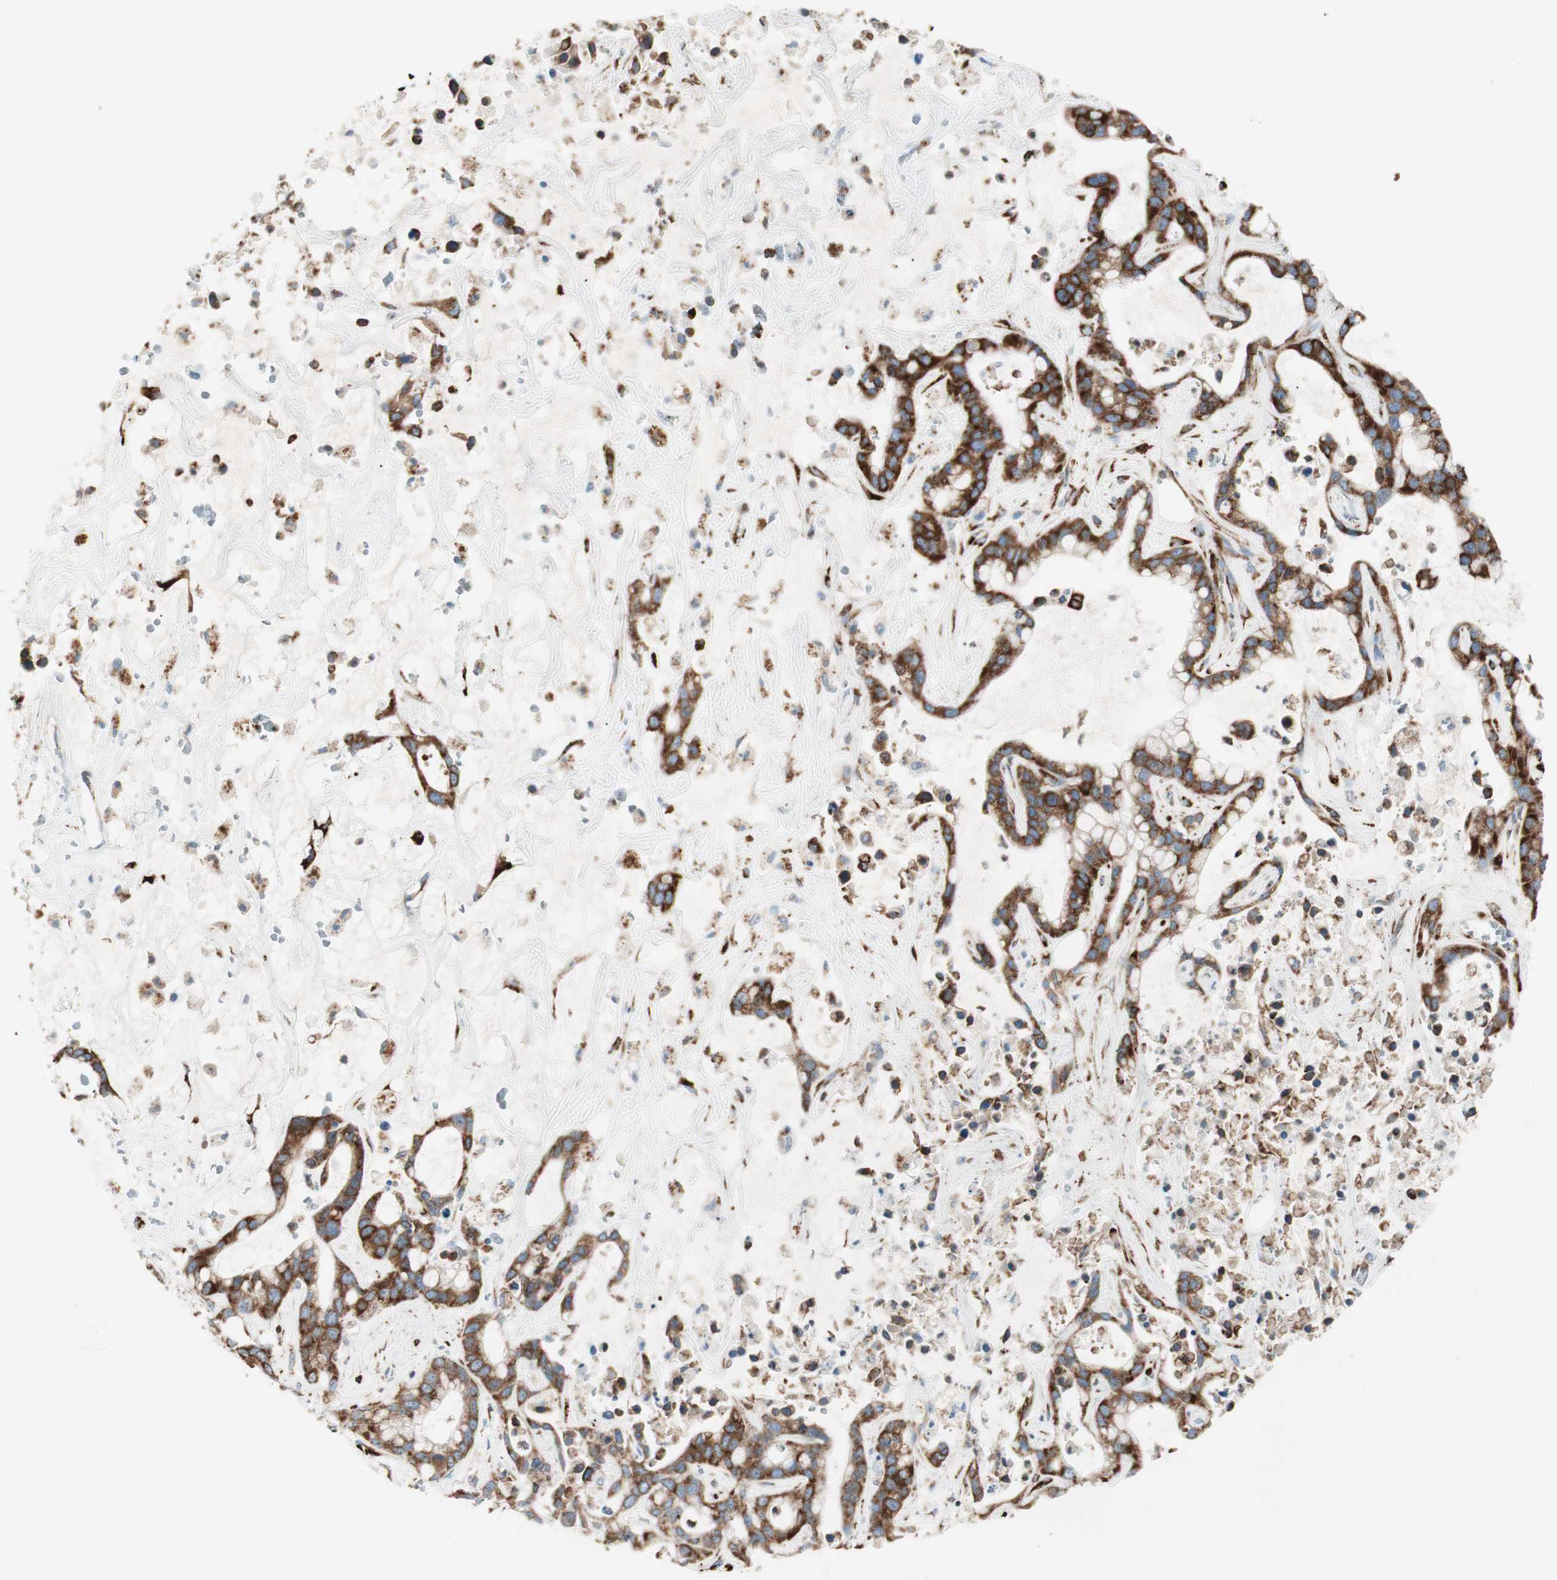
{"staining": {"intensity": "strong", "quantity": ">75%", "location": "cytoplasmic/membranous"}, "tissue": "liver cancer", "cell_type": "Tumor cells", "image_type": "cancer", "snomed": [{"axis": "morphology", "description": "Cholangiocarcinoma"}, {"axis": "topography", "description": "Liver"}], "caption": "Strong cytoplasmic/membranous protein positivity is identified in approximately >75% of tumor cells in cholangiocarcinoma (liver).", "gene": "P4HTM", "patient": {"sex": "female", "age": 65}}